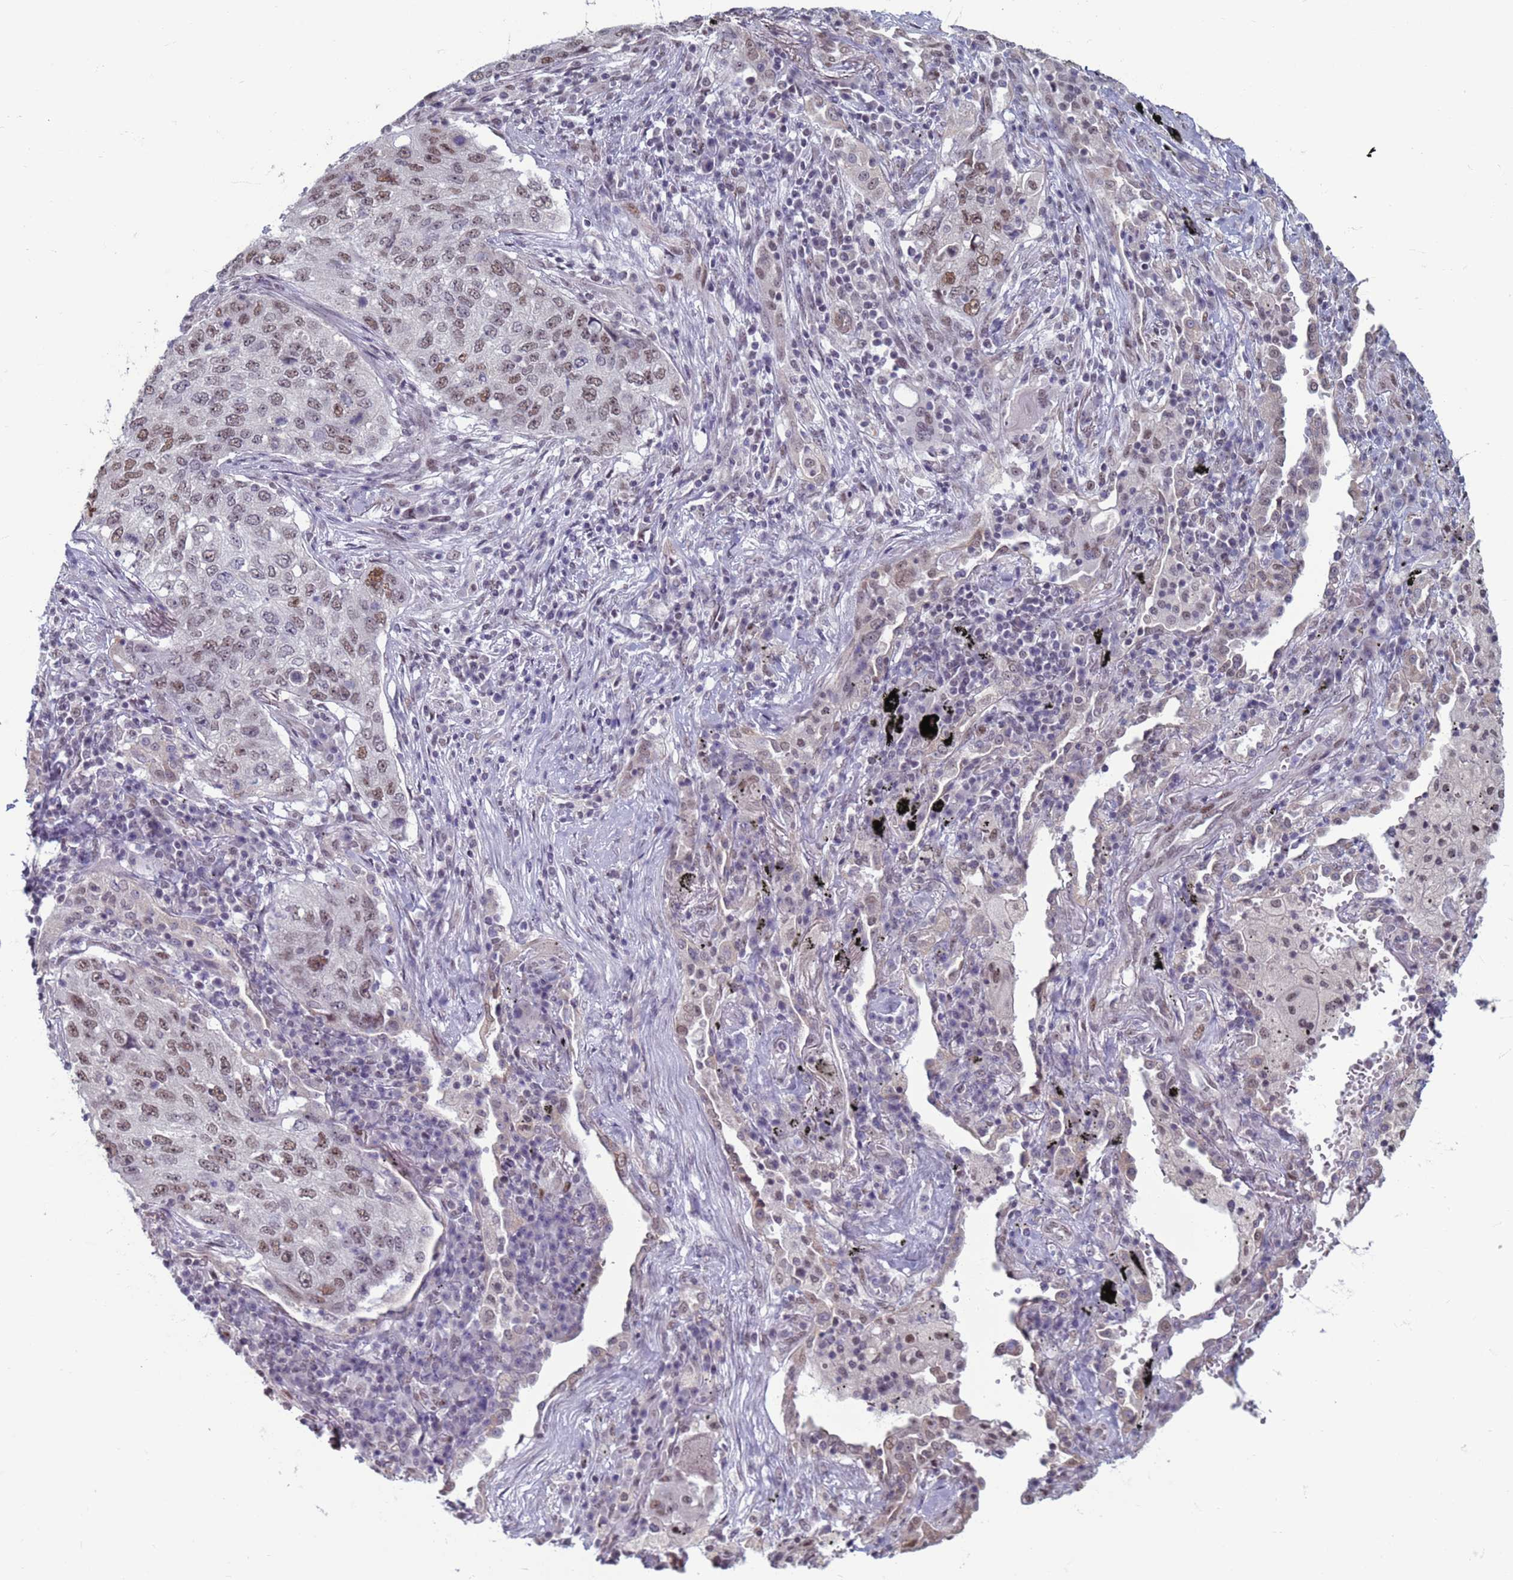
{"staining": {"intensity": "moderate", "quantity": ">75%", "location": "nuclear"}, "tissue": "lung cancer", "cell_type": "Tumor cells", "image_type": "cancer", "snomed": [{"axis": "morphology", "description": "Squamous cell carcinoma, NOS"}, {"axis": "topography", "description": "Lung"}], "caption": "Lung squamous cell carcinoma stained with a brown dye exhibits moderate nuclear positive staining in approximately >75% of tumor cells.", "gene": "SAE1", "patient": {"sex": "female", "age": 63}}